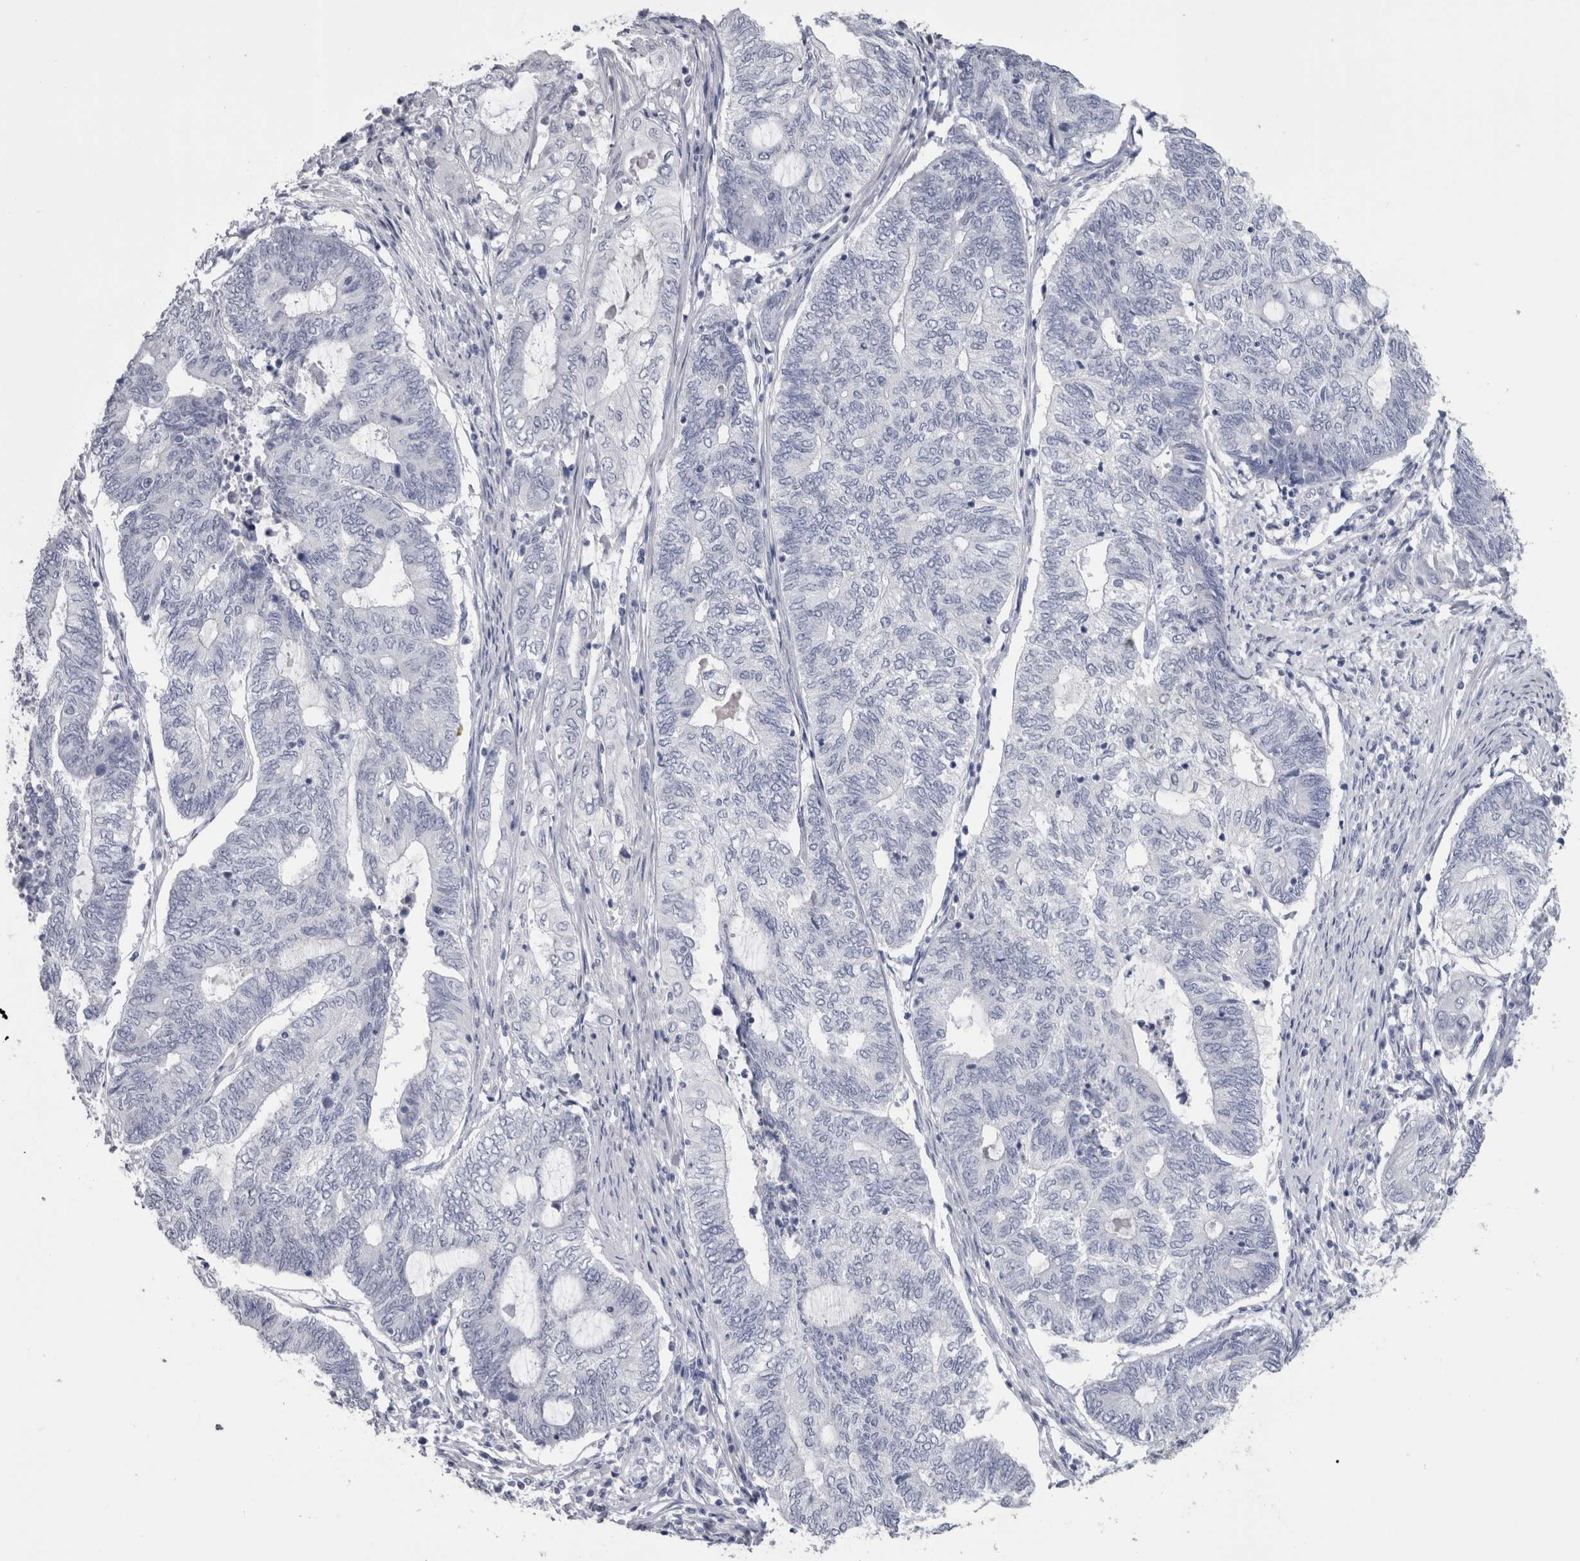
{"staining": {"intensity": "negative", "quantity": "none", "location": "none"}, "tissue": "endometrial cancer", "cell_type": "Tumor cells", "image_type": "cancer", "snomed": [{"axis": "morphology", "description": "Adenocarcinoma, NOS"}, {"axis": "topography", "description": "Uterus"}, {"axis": "topography", "description": "Endometrium"}], "caption": "Tumor cells show no significant protein expression in endometrial adenocarcinoma. The staining was performed using DAB to visualize the protein expression in brown, while the nuclei were stained in blue with hematoxylin (Magnification: 20x).", "gene": "PTH", "patient": {"sex": "female", "age": 70}}